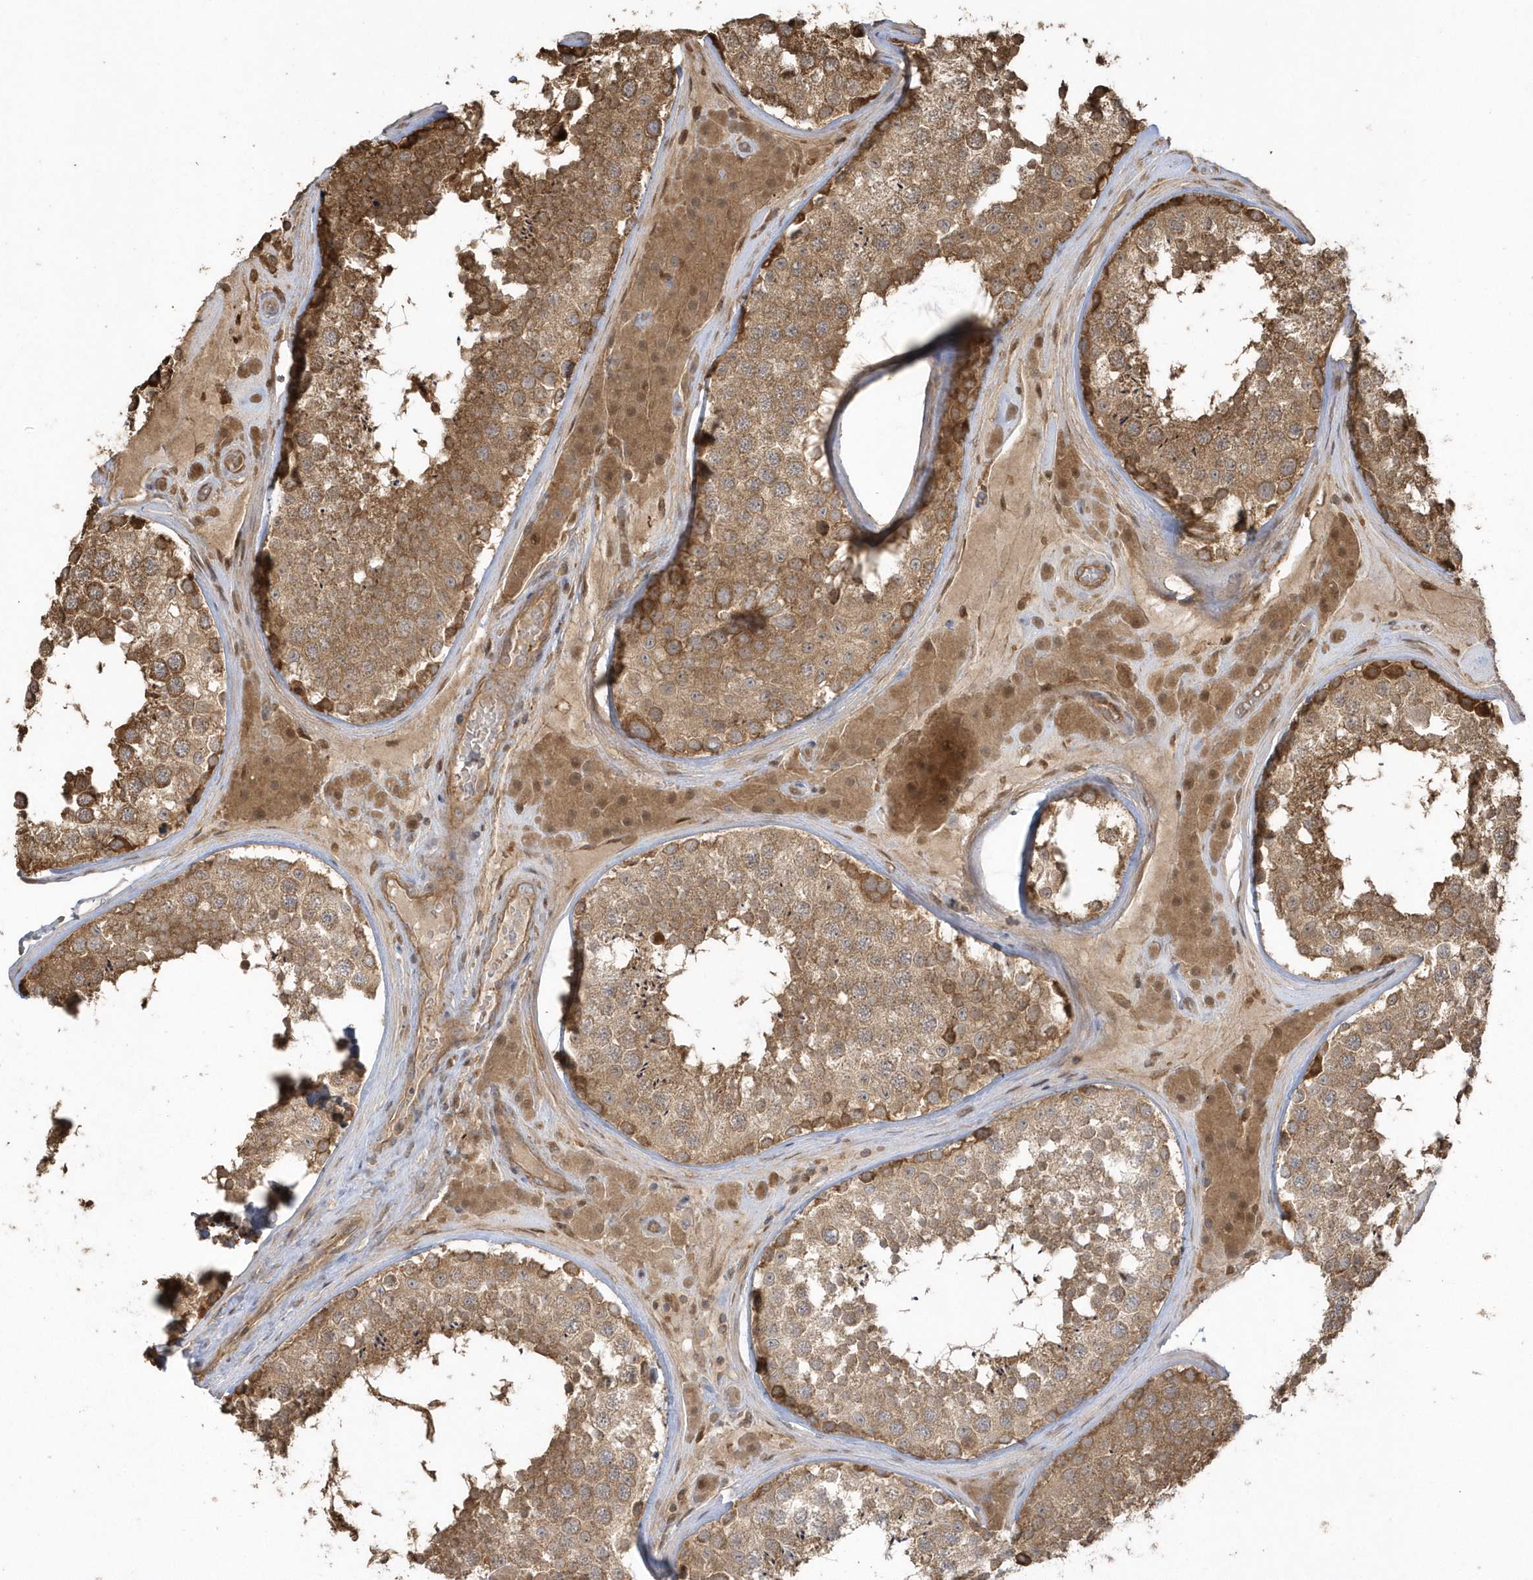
{"staining": {"intensity": "moderate", "quantity": ">75%", "location": "cytoplasmic/membranous"}, "tissue": "testis", "cell_type": "Cells in seminiferous ducts", "image_type": "normal", "snomed": [{"axis": "morphology", "description": "Normal tissue, NOS"}, {"axis": "topography", "description": "Testis"}], "caption": "This photomicrograph shows IHC staining of benign human testis, with medium moderate cytoplasmic/membranous positivity in approximately >75% of cells in seminiferous ducts.", "gene": "HNMT", "patient": {"sex": "male", "age": 46}}